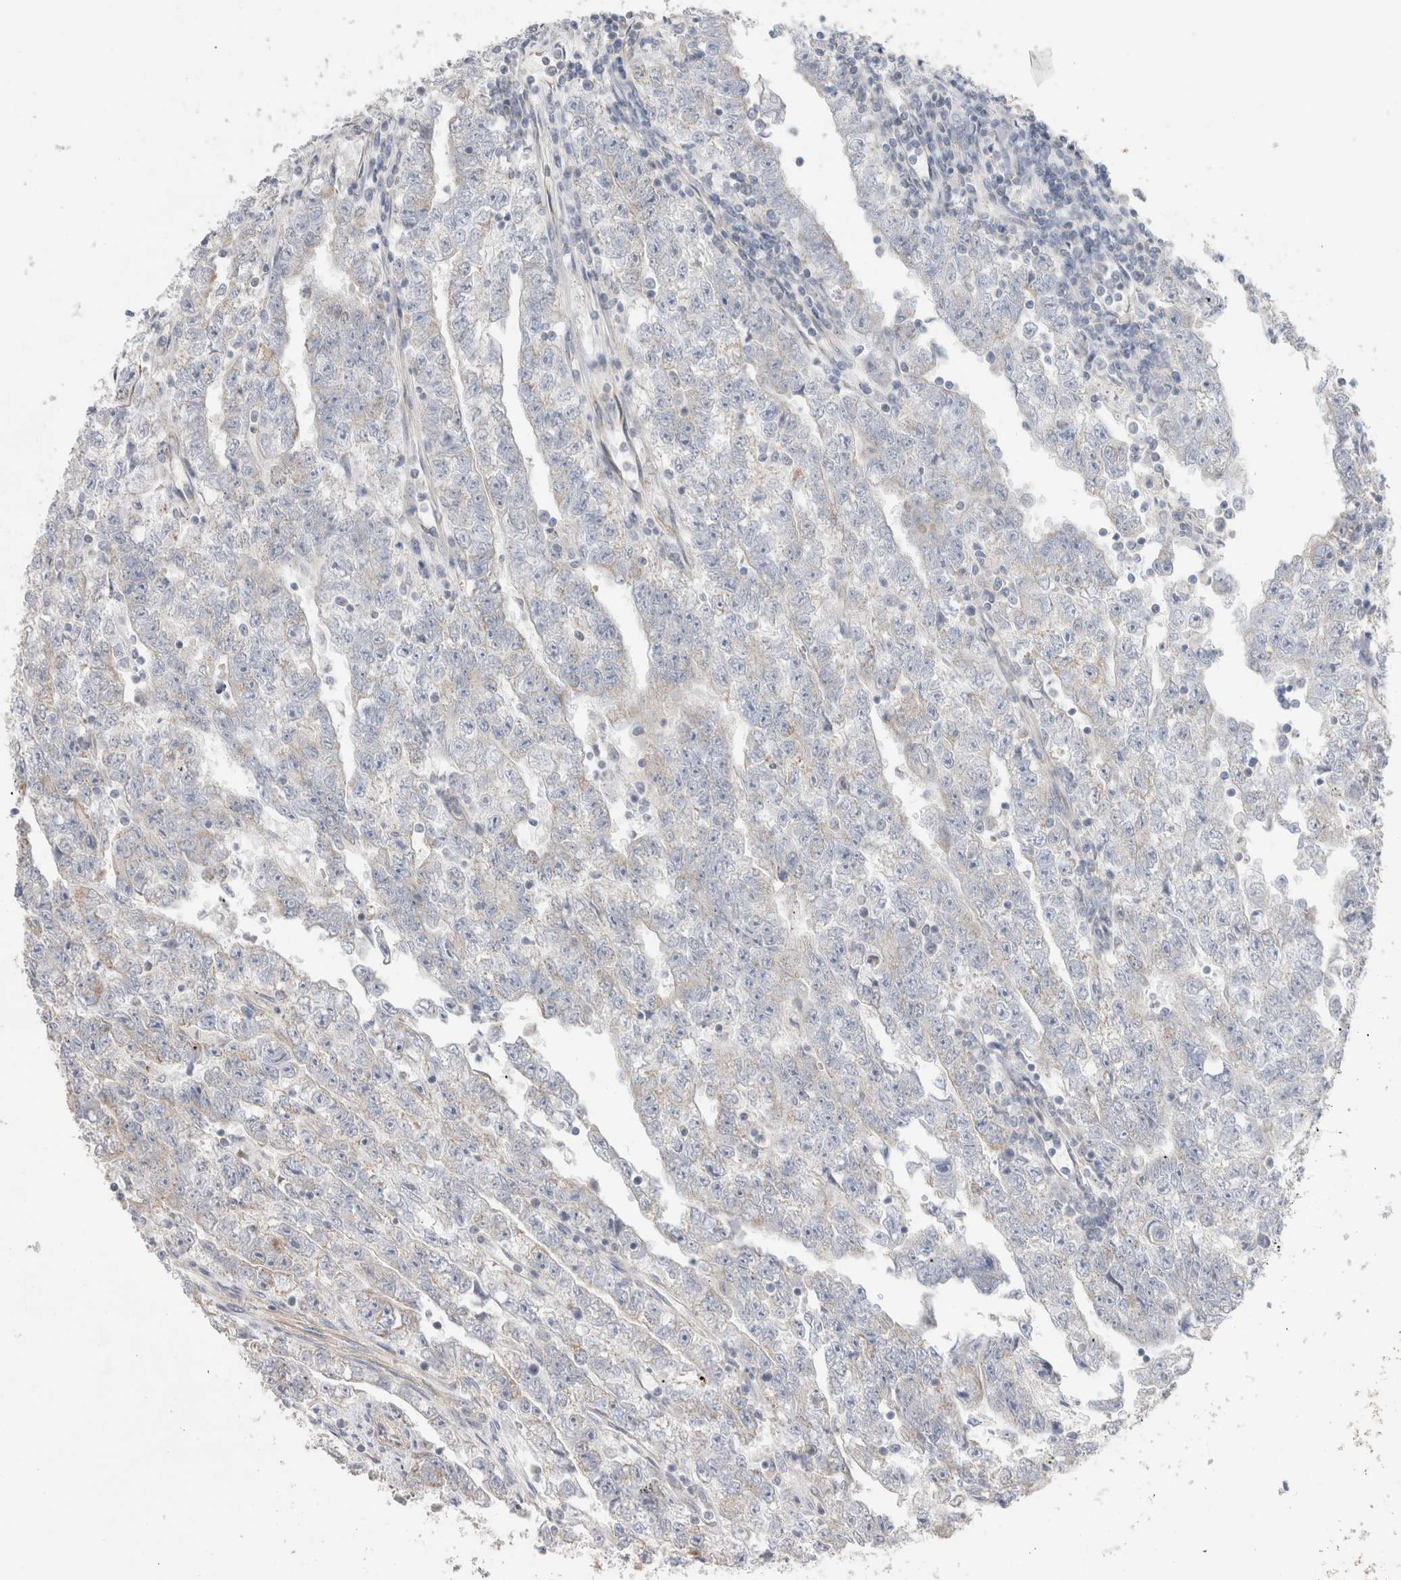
{"staining": {"intensity": "weak", "quantity": "<25%", "location": "cytoplasmic/membranous"}, "tissue": "testis cancer", "cell_type": "Tumor cells", "image_type": "cancer", "snomed": [{"axis": "morphology", "description": "Carcinoma, Embryonal, NOS"}, {"axis": "topography", "description": "Testis"}], "caption": "High power microscopy photomicrograph of an IHC micrograph of testis embryonal carcinoma, revealing no significant positivity in tumor cells. (DAB (3,3'-diaminobenzidine) immunohistochemistry (IHC), high magnification).", "gene": "DMD", "patient": {"sex": "male", "age": 25}}